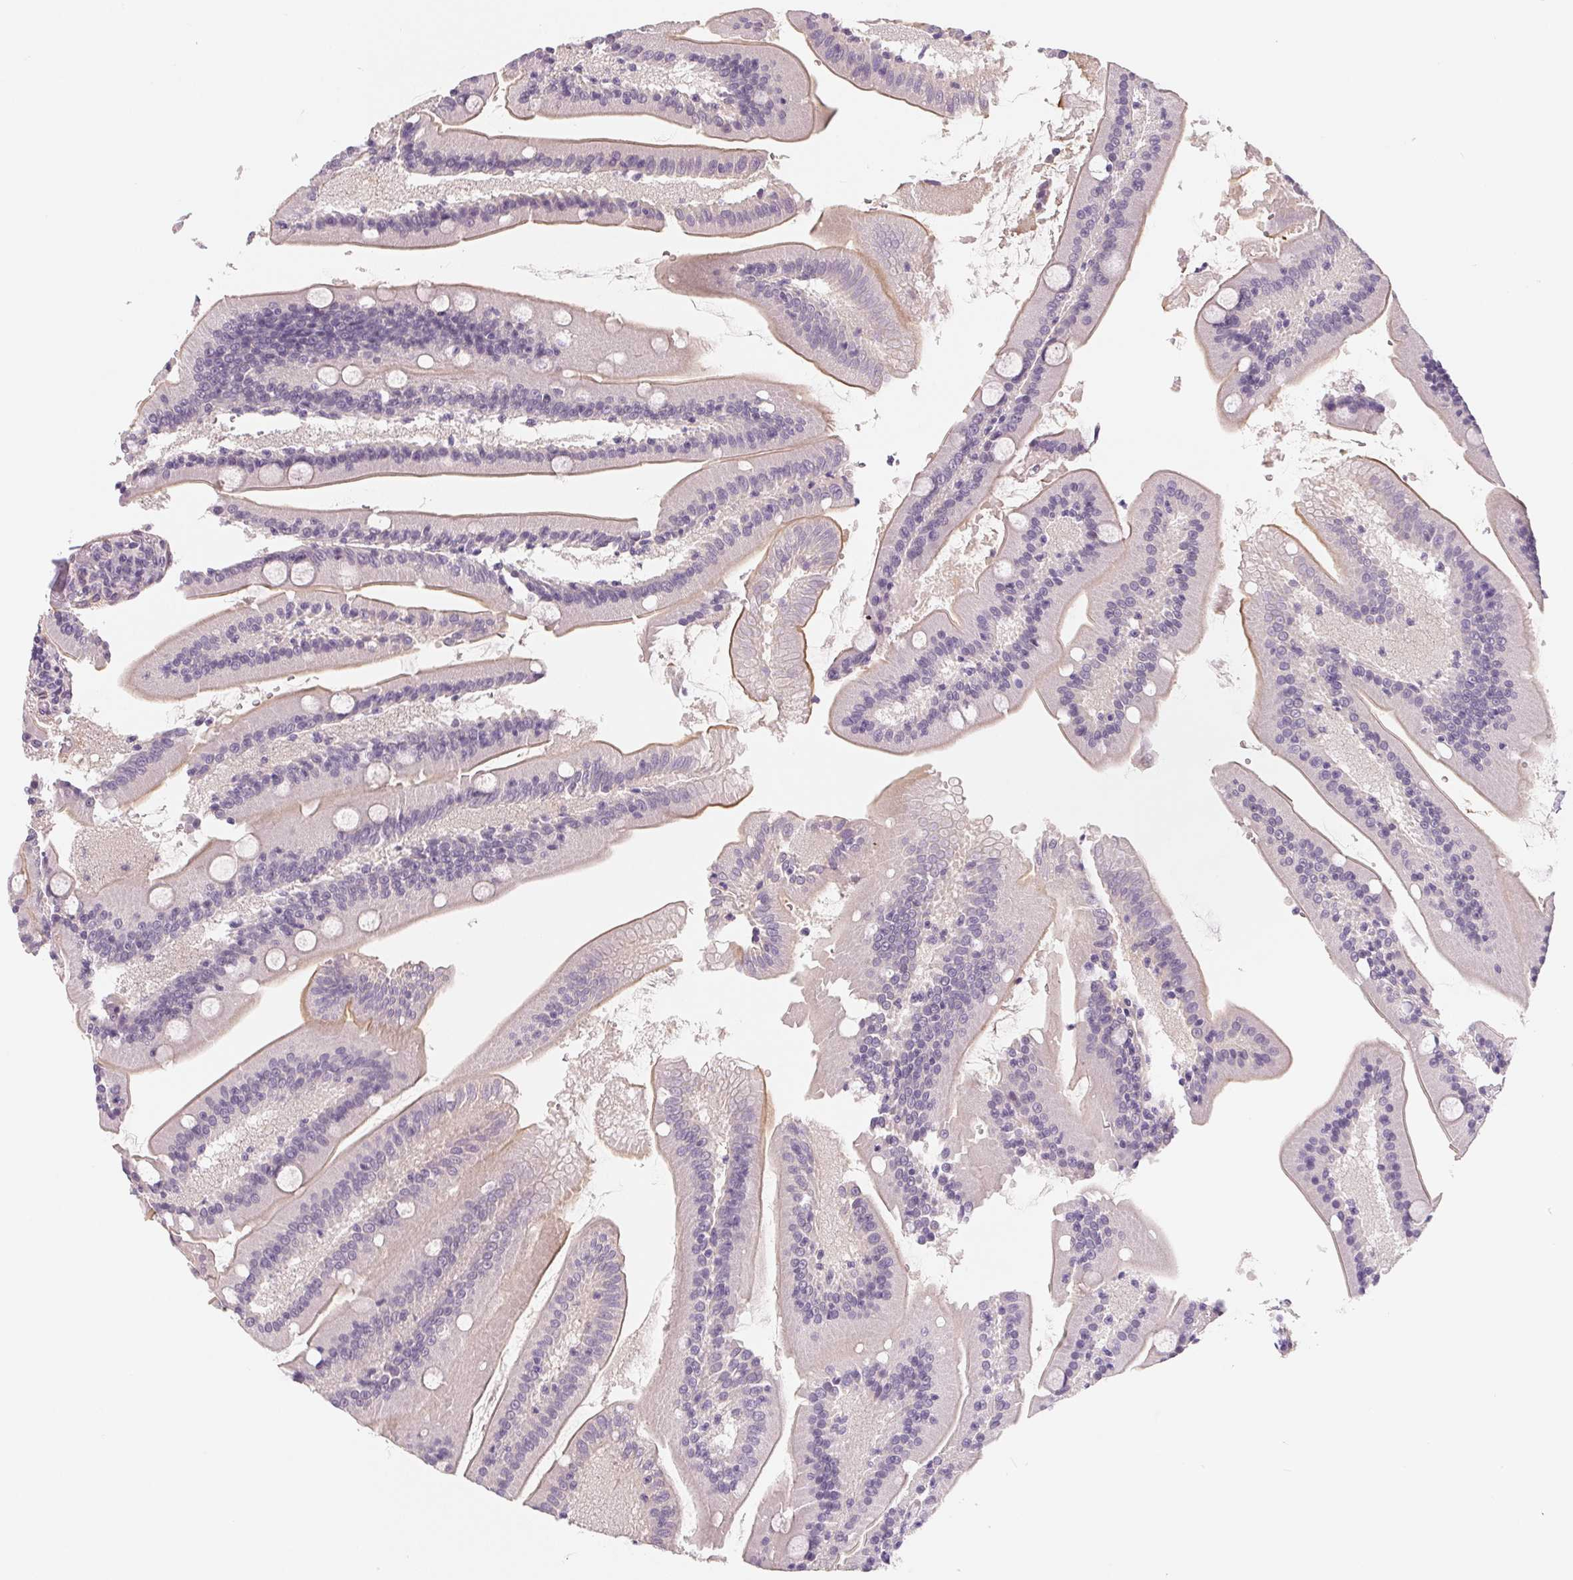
{"staining": {"intensity": "weak", "quantity": "25%-75%", "location": "cytoplasmic/membranous"}, "tissue": "small intestine", "cell_type": "Glandular cells", "image_type": "normal", "snomed": [{"axis": "morphology", "description": "Normal tissue, NOS"}, {"axis": "topography", "description": "Small intestine"}], "caption": "Glandular cells show low levels of weak cytoplasmic/membranous expression in about 25%-75% of cells in benign human small intestine.", "gene": "CFC1B", "patient": {"sex": "male", "age": 37}}